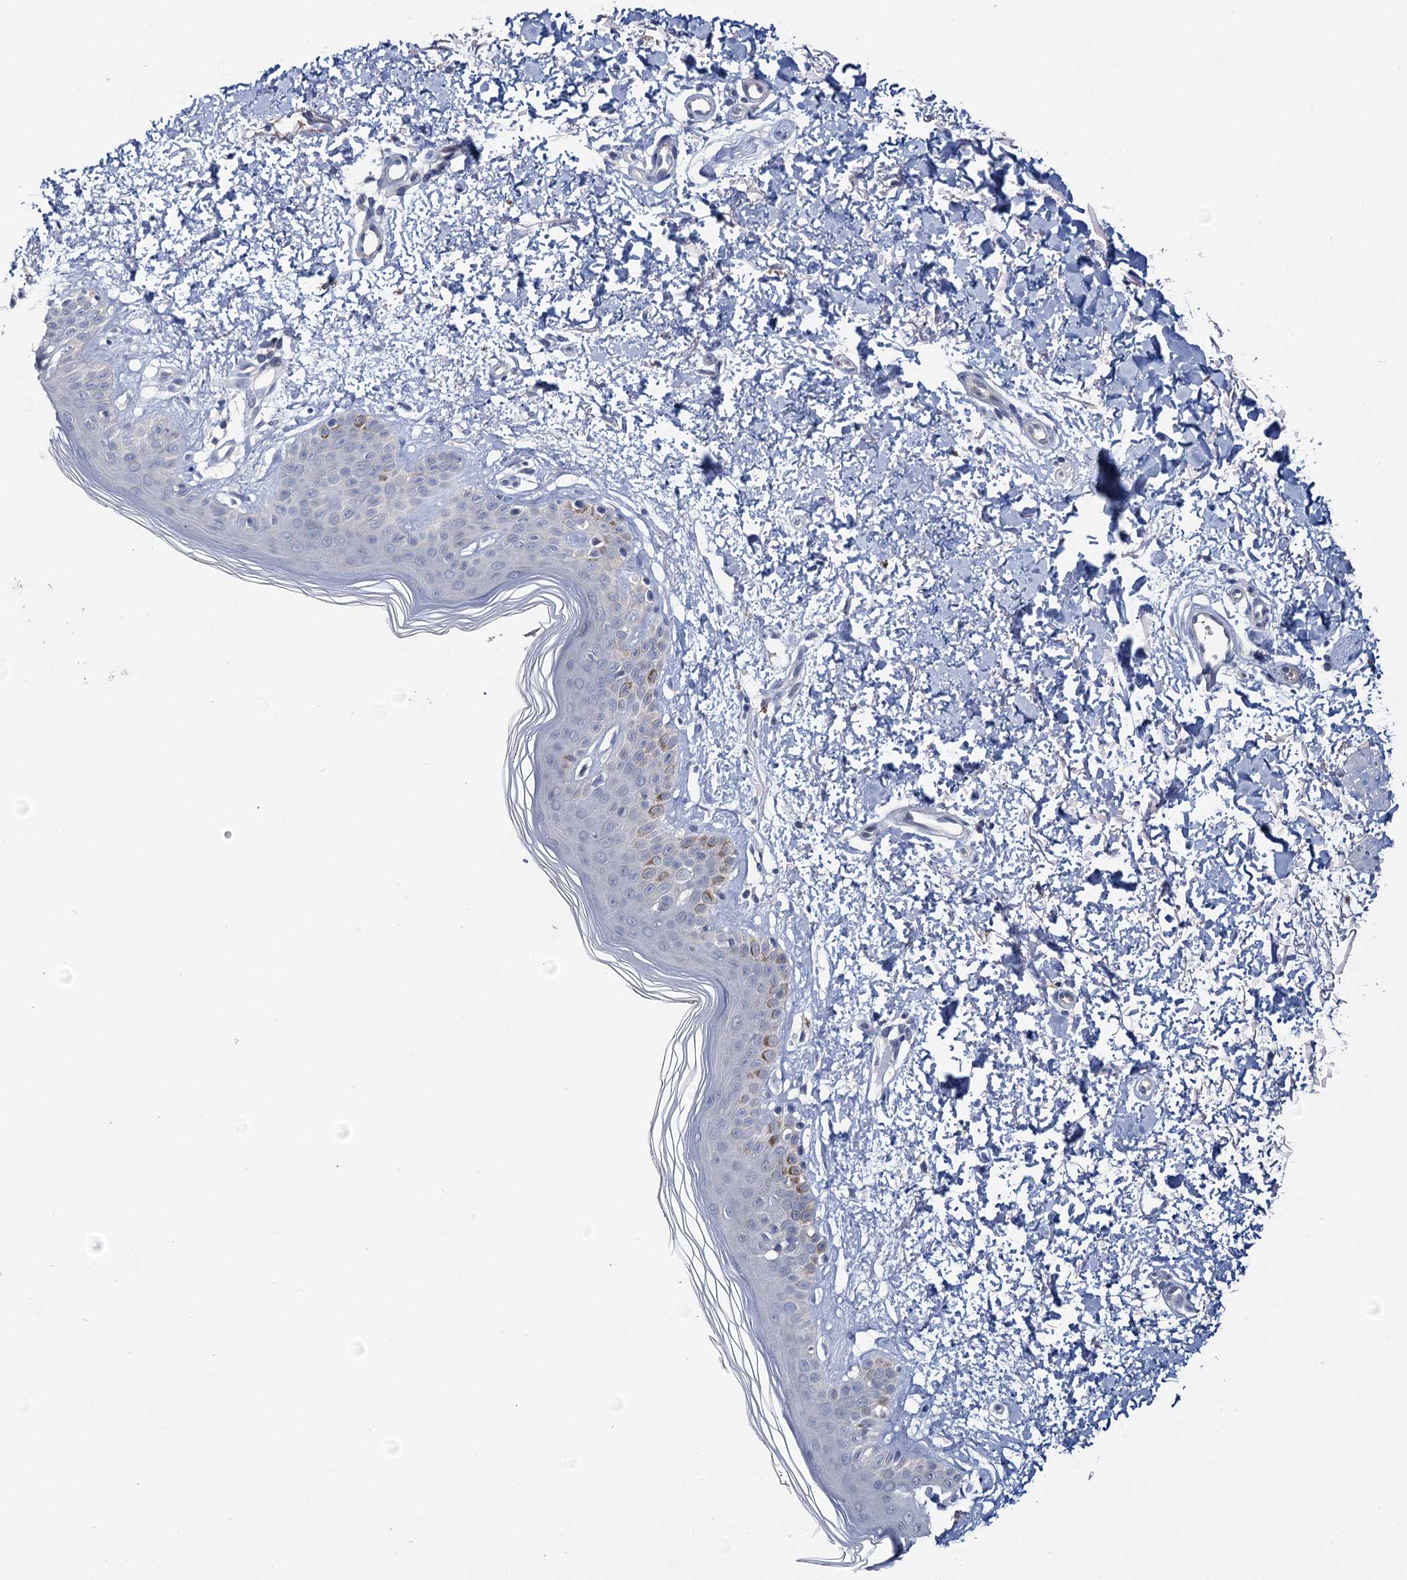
{"staining": {"intensity": "negative", "quantity": "none", "location": "none"}, "tissue": "skin", "cell_type": "Fibroblasts", "image_type": "normal", "snomed": [{"axis": "morphology", "description": "Normal tissue, NOS"}, {"axis": "topography", "description": "Skin"}], "caption": "Immunohistochemical staining of normal human skin exhibits no significant expression in fibroblasts.", "gene": "ANKRD42", "patient": {"sex": "female", "age": 64}}